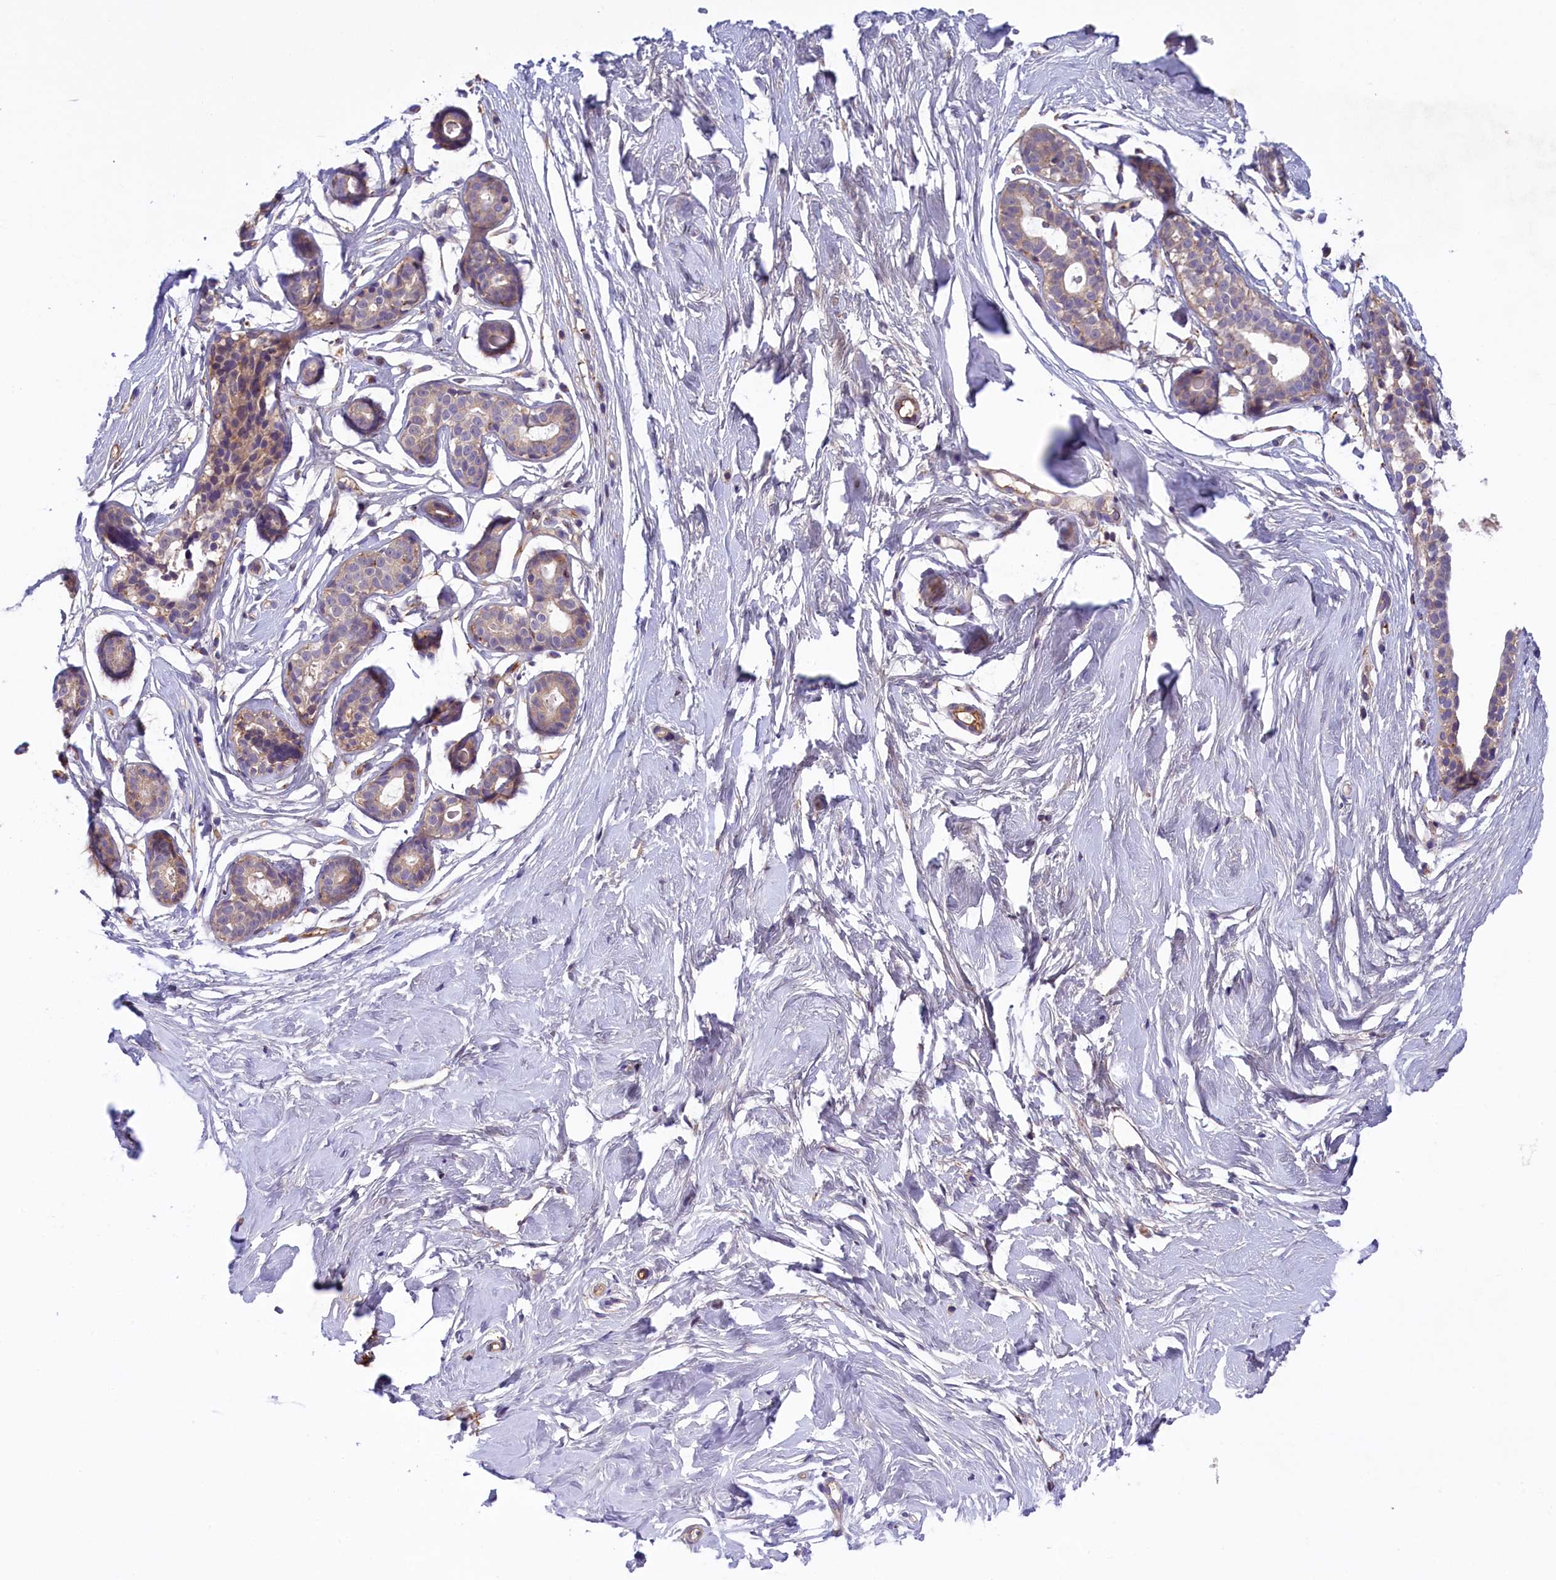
{"staining": {"intensity": "negative", "quantity": "none", "location": "none"}, "tissue": "breast", "cell_type": "Adipocytes", "image_type": "normal", "snomed": [{"axis": "morphology", "description": "Normal tissue, NOS"}, {"axis": "morphology", "description": "Adenoma, NOS"}, {"axis": "topography", "description": "Breast"}], "caption": "This is a photomicrograph of immunohistochemistry staining of benign breast, which shows no positivity in adipocytes. (IHC, brightfield microscopy, high magnification).", "gene": "STYX", "patient": {"sex": "female", "age": 23}}